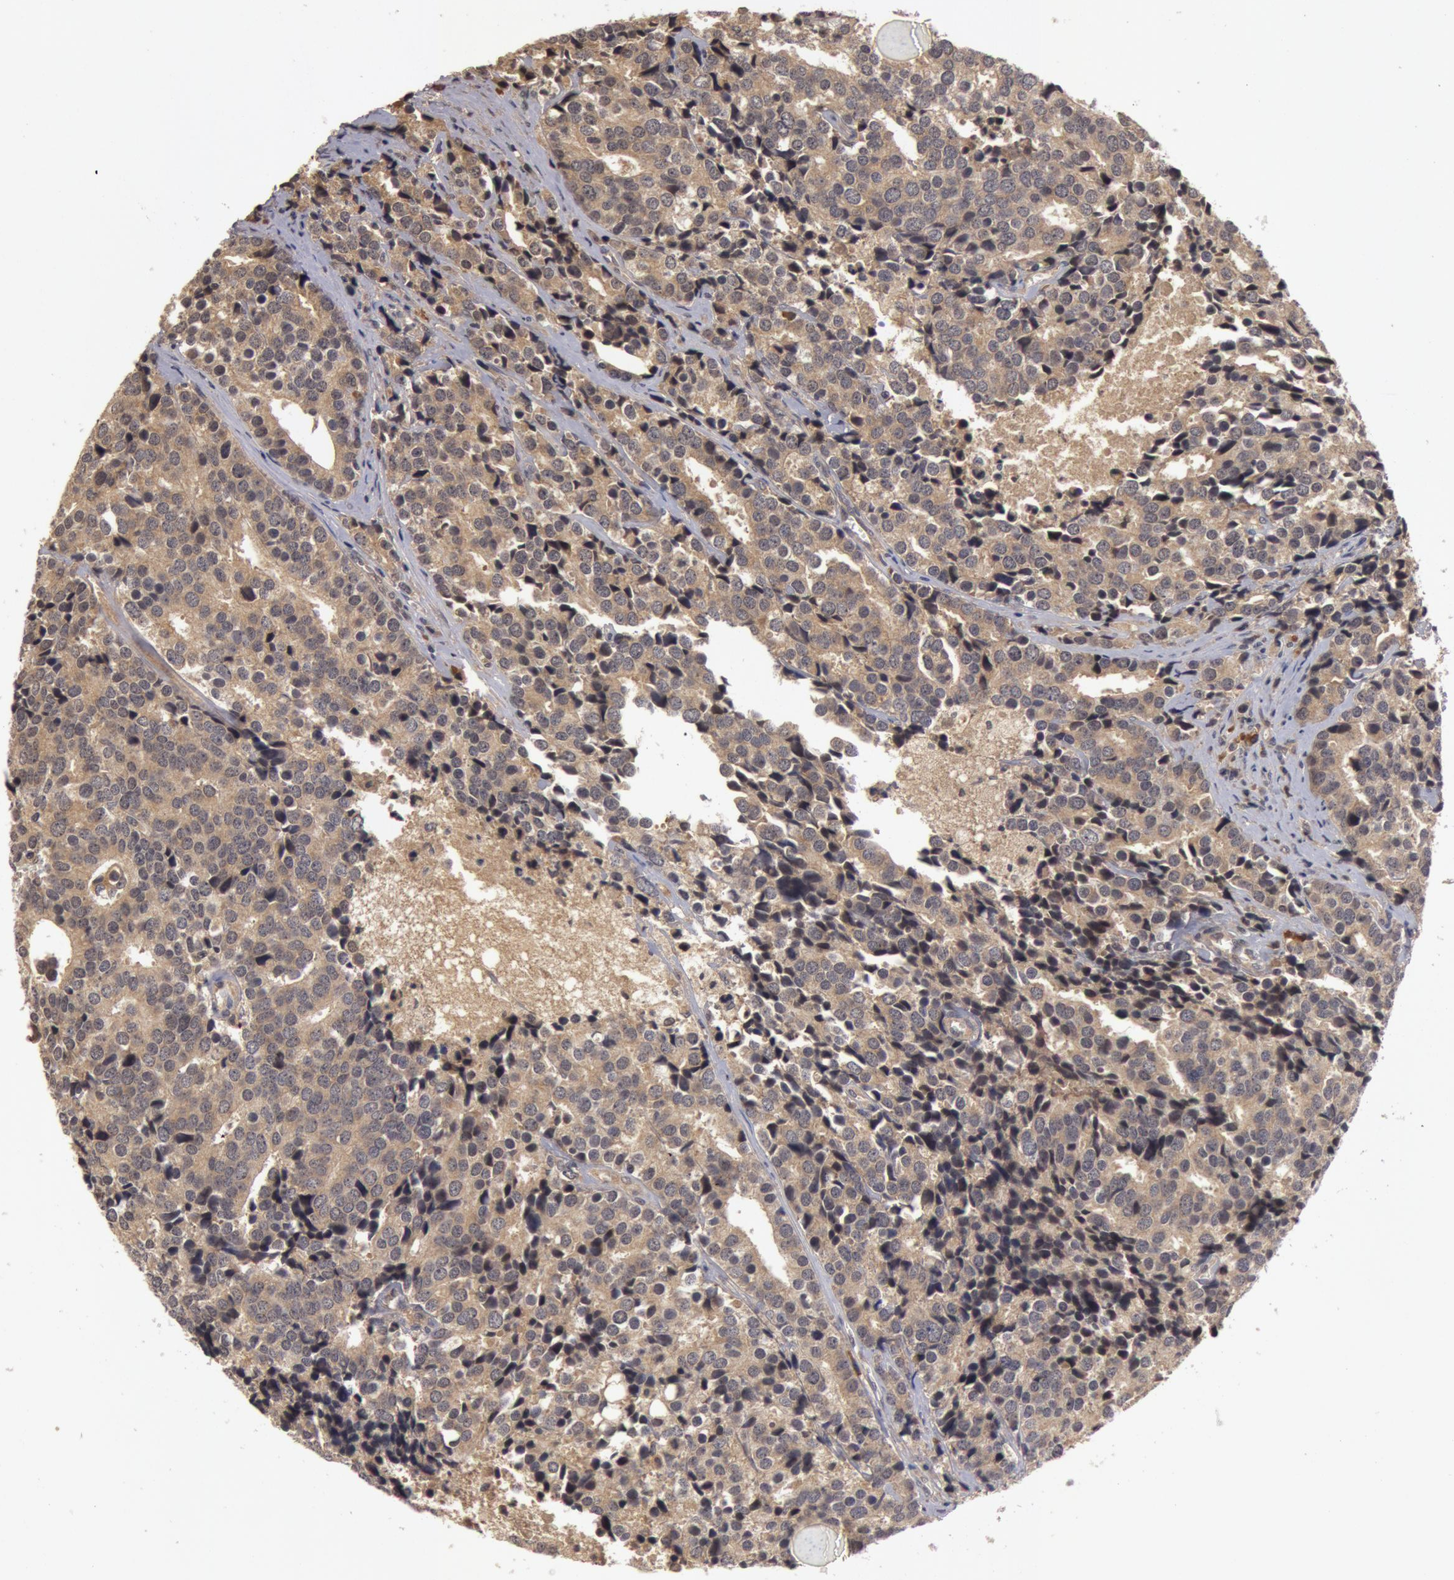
{"staining": {"intensity": "moderate", "quantity": ">75%", "location": "cytoplasmic/membranous"}, "tissue": "prostate cancer", "cell_type": "Tumor cells", "image_type": "cancer", "snomed": [{"axis": "morphology", "description": "Adenocarcinoma, High grade"}, {"axis": "topography", "description": "Prostate"}], "caption": "Protein analysis of prostate cancer tissue shows moderate cytoplasmic/membranous positivity in approximately >75% of tumor cells.", "gene": "BCHE", "patient": {"sex": "male", "age": 71}}